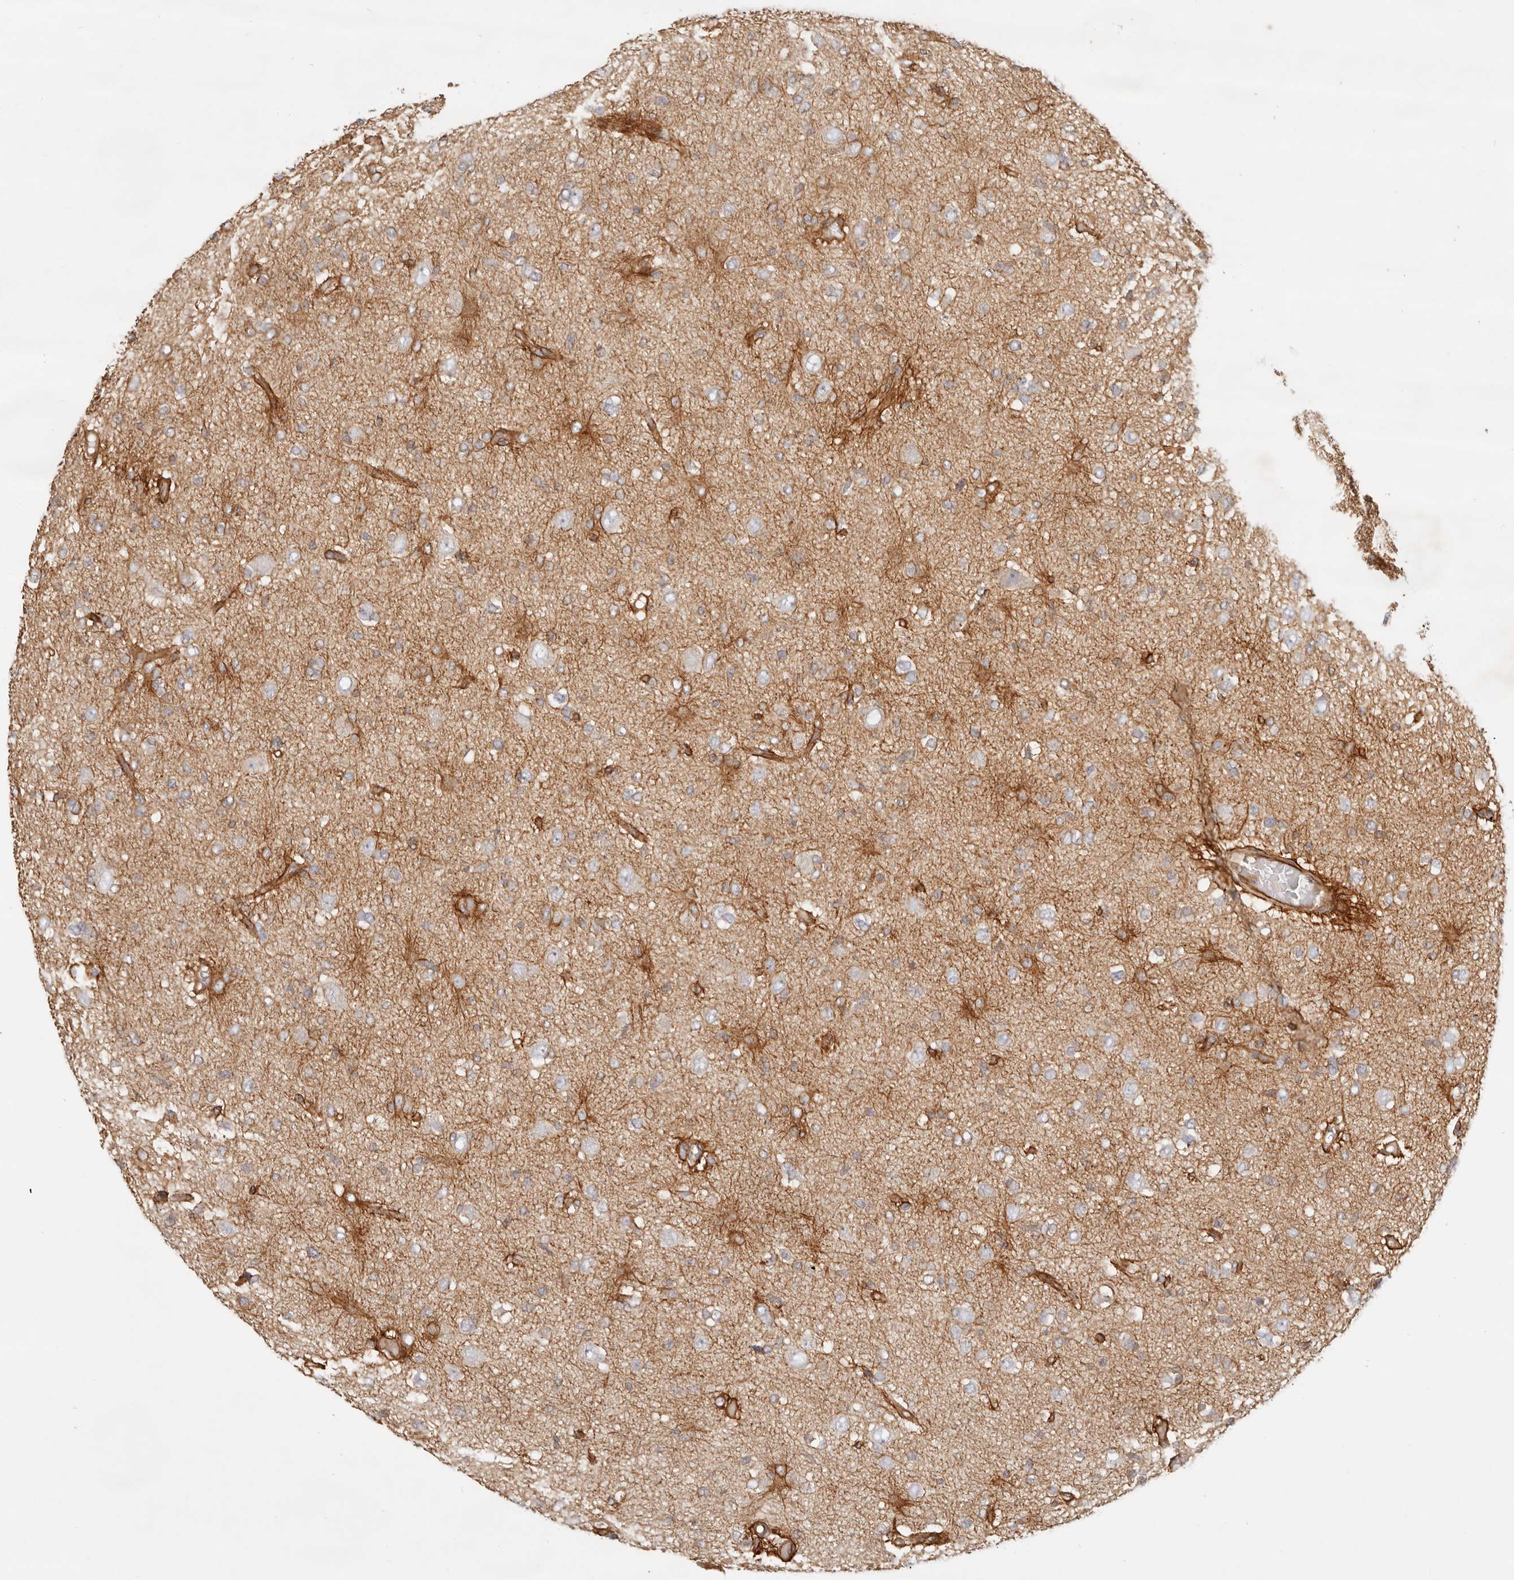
{"staining": {"intensity": "weak", "quantity": "<25%", "location": "cytoplasmic/membranous"}, "tissue": "glioma", "cell_type": "Tumor cells", "image_type": "cancer", "snomed": [{"axis": "morphology", "description": "Glioma, malignant, High grade"}, {"axis": "topography", "description": "Brain"}], "caption": "There is no significant positivity in tumor cells of malignant high-grade glioma.", "gene": "UFSP1", "patient": {"sex": "female", "age": 59}}